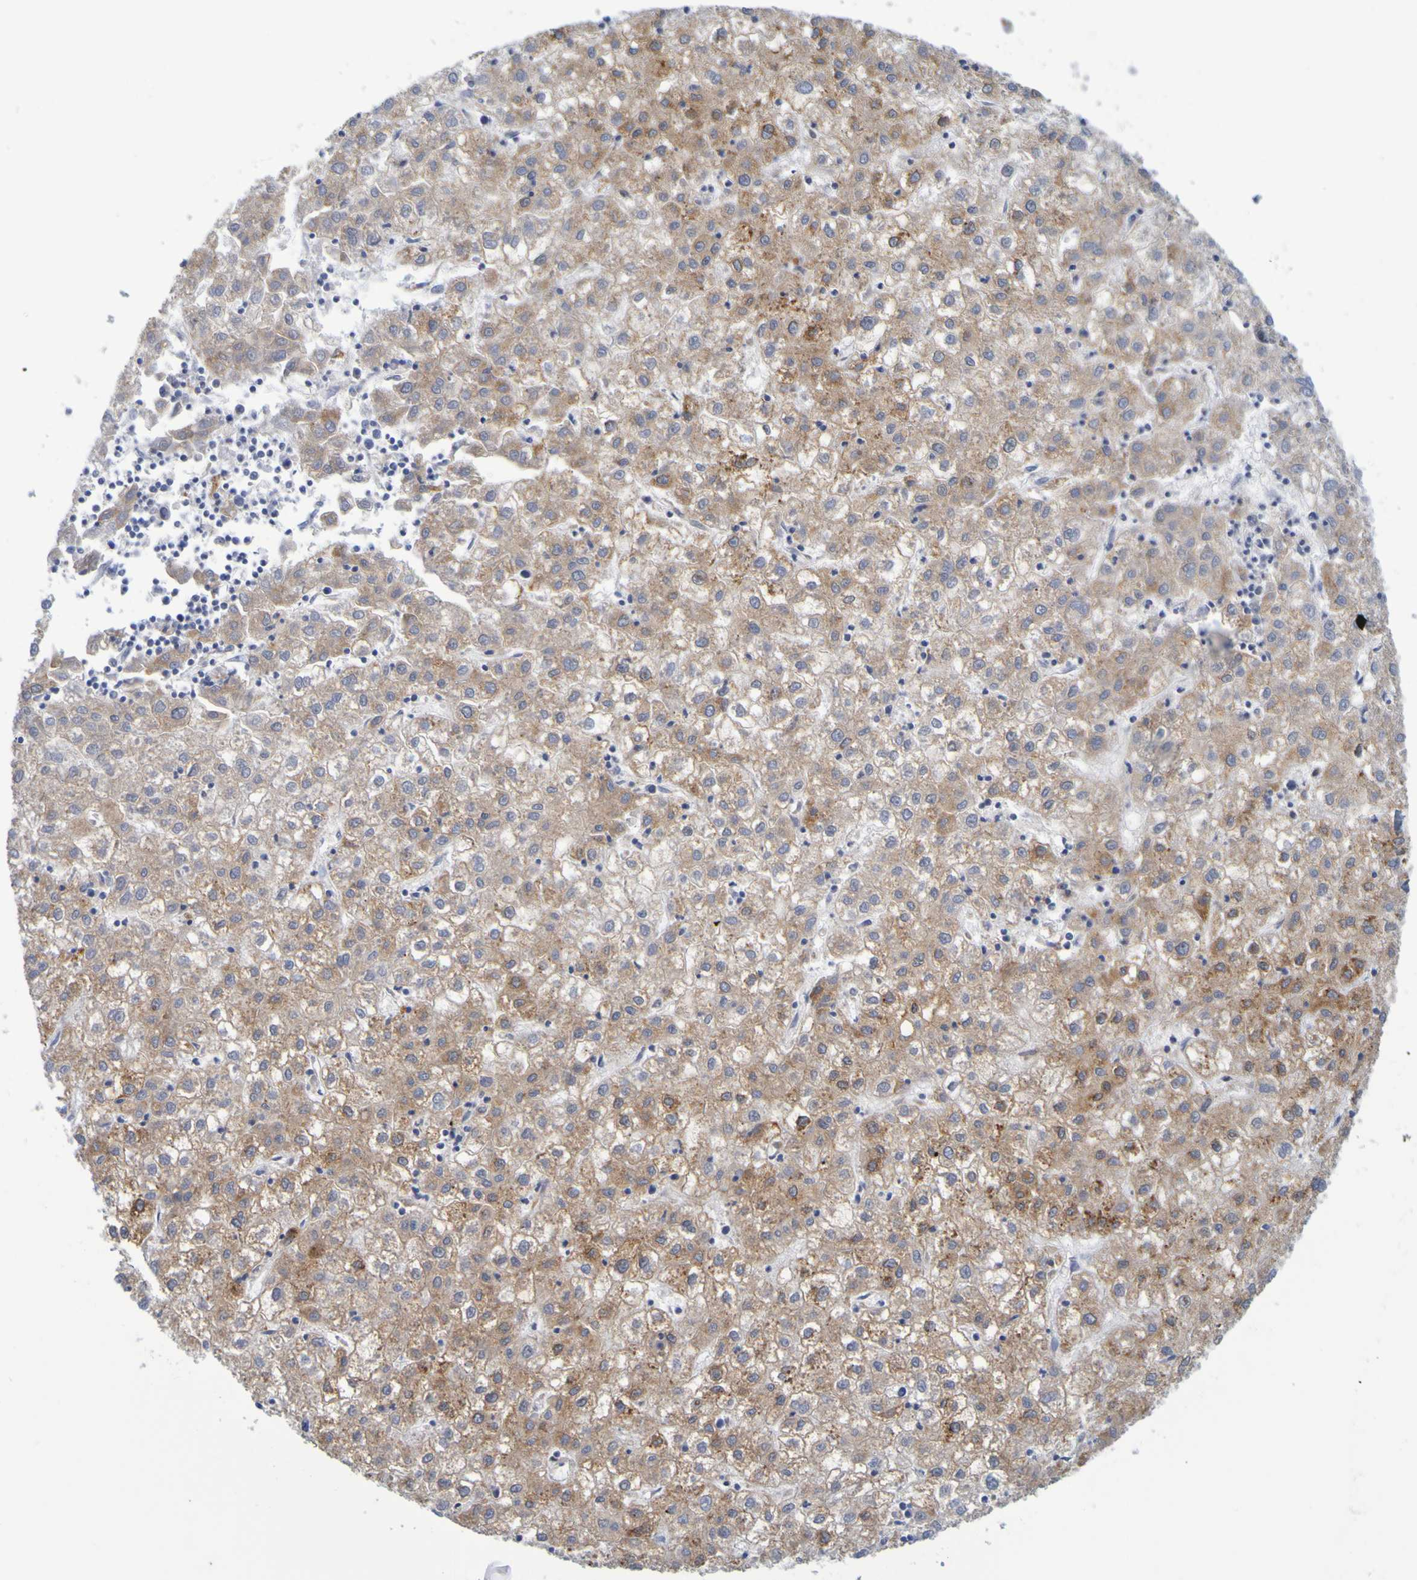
{"staining": {"intensity": "moderate", "quantity": "25%-75%", "location": "cytoplasmic/membranous"}, "tissue": "liver cancer", "cell_type": "Tumor cells", "image_type": "cancer", "snomed": [{"axis": "morphology", "description": "Carcinoma, Hepatocellular, NOS"}, {"axis": "topography", "description": "Liver"}], "caption": "The immunohistochemical stain shows moderate cytoplasmic/membranous staining in tumor cells of liver cancer (hepatocellular carcinoma) tissue. Immunohistochemistry (ihc) stains the protein of interest in brown and the nuclei are stained blue.", "gene": "SIL1", "patient": {"sex": "male", "age": 72}}